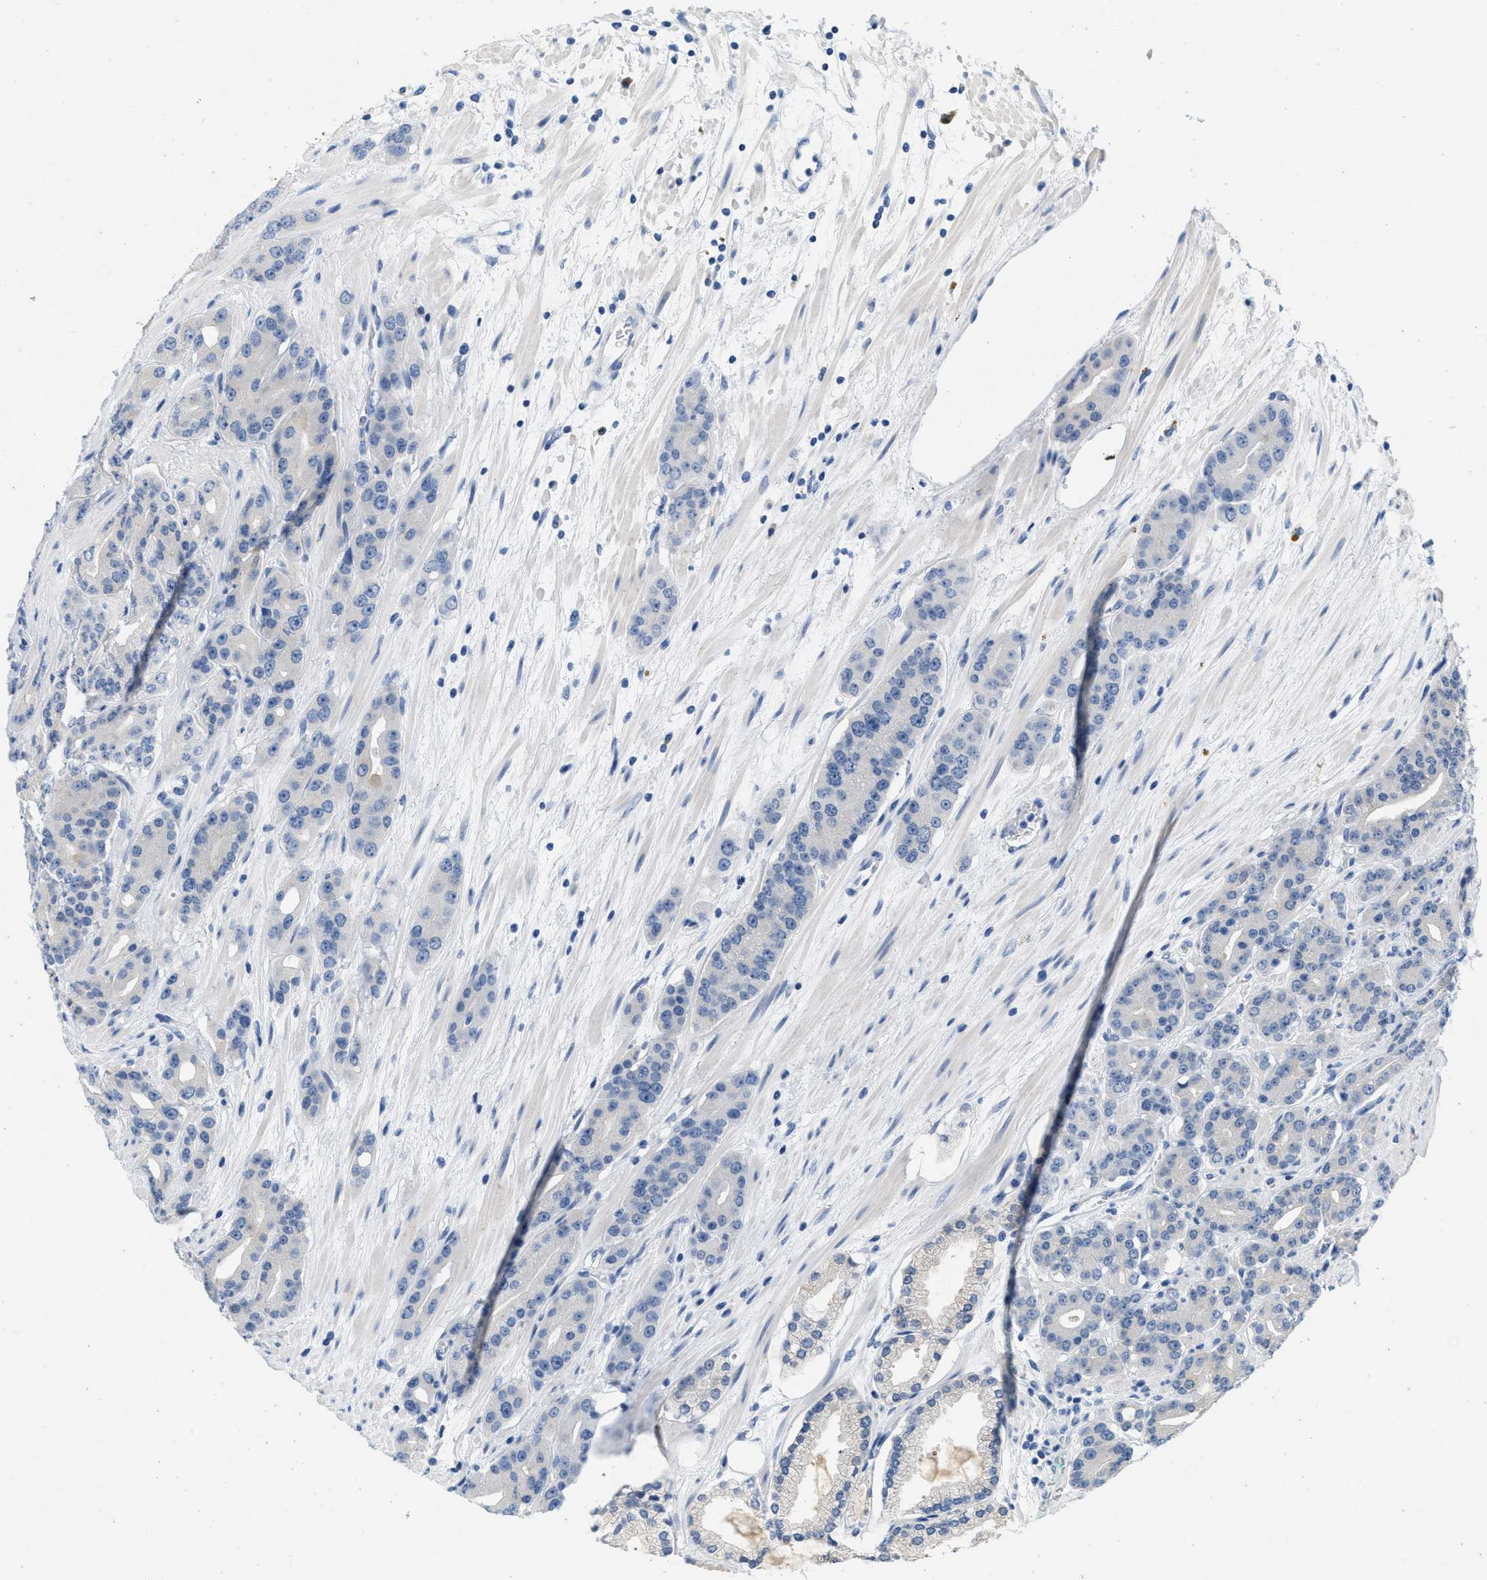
{"staining": {"intensity": "negative", "quantity": "none", "location": "none"}, "tissue": "prostate cancer", "cell_type": "Tumor cells", "image_type": "cancer", "snomed": [{"axis": "morphology", "description": "Adenocarcinoma, High grade"}, {"axis": "topography", "description": "Prostate"}], "caption": "Tumor cells are negative for brown protein staining in prostate cancer (adenocarcinoma (high-grade)). (Brightfield microscopy of DAB (3,3'-diaminobenzidine) immunohistochemistry at high magnification).", "gene": "ABCB11", "patient": {"sex": "male", "age": 71}}